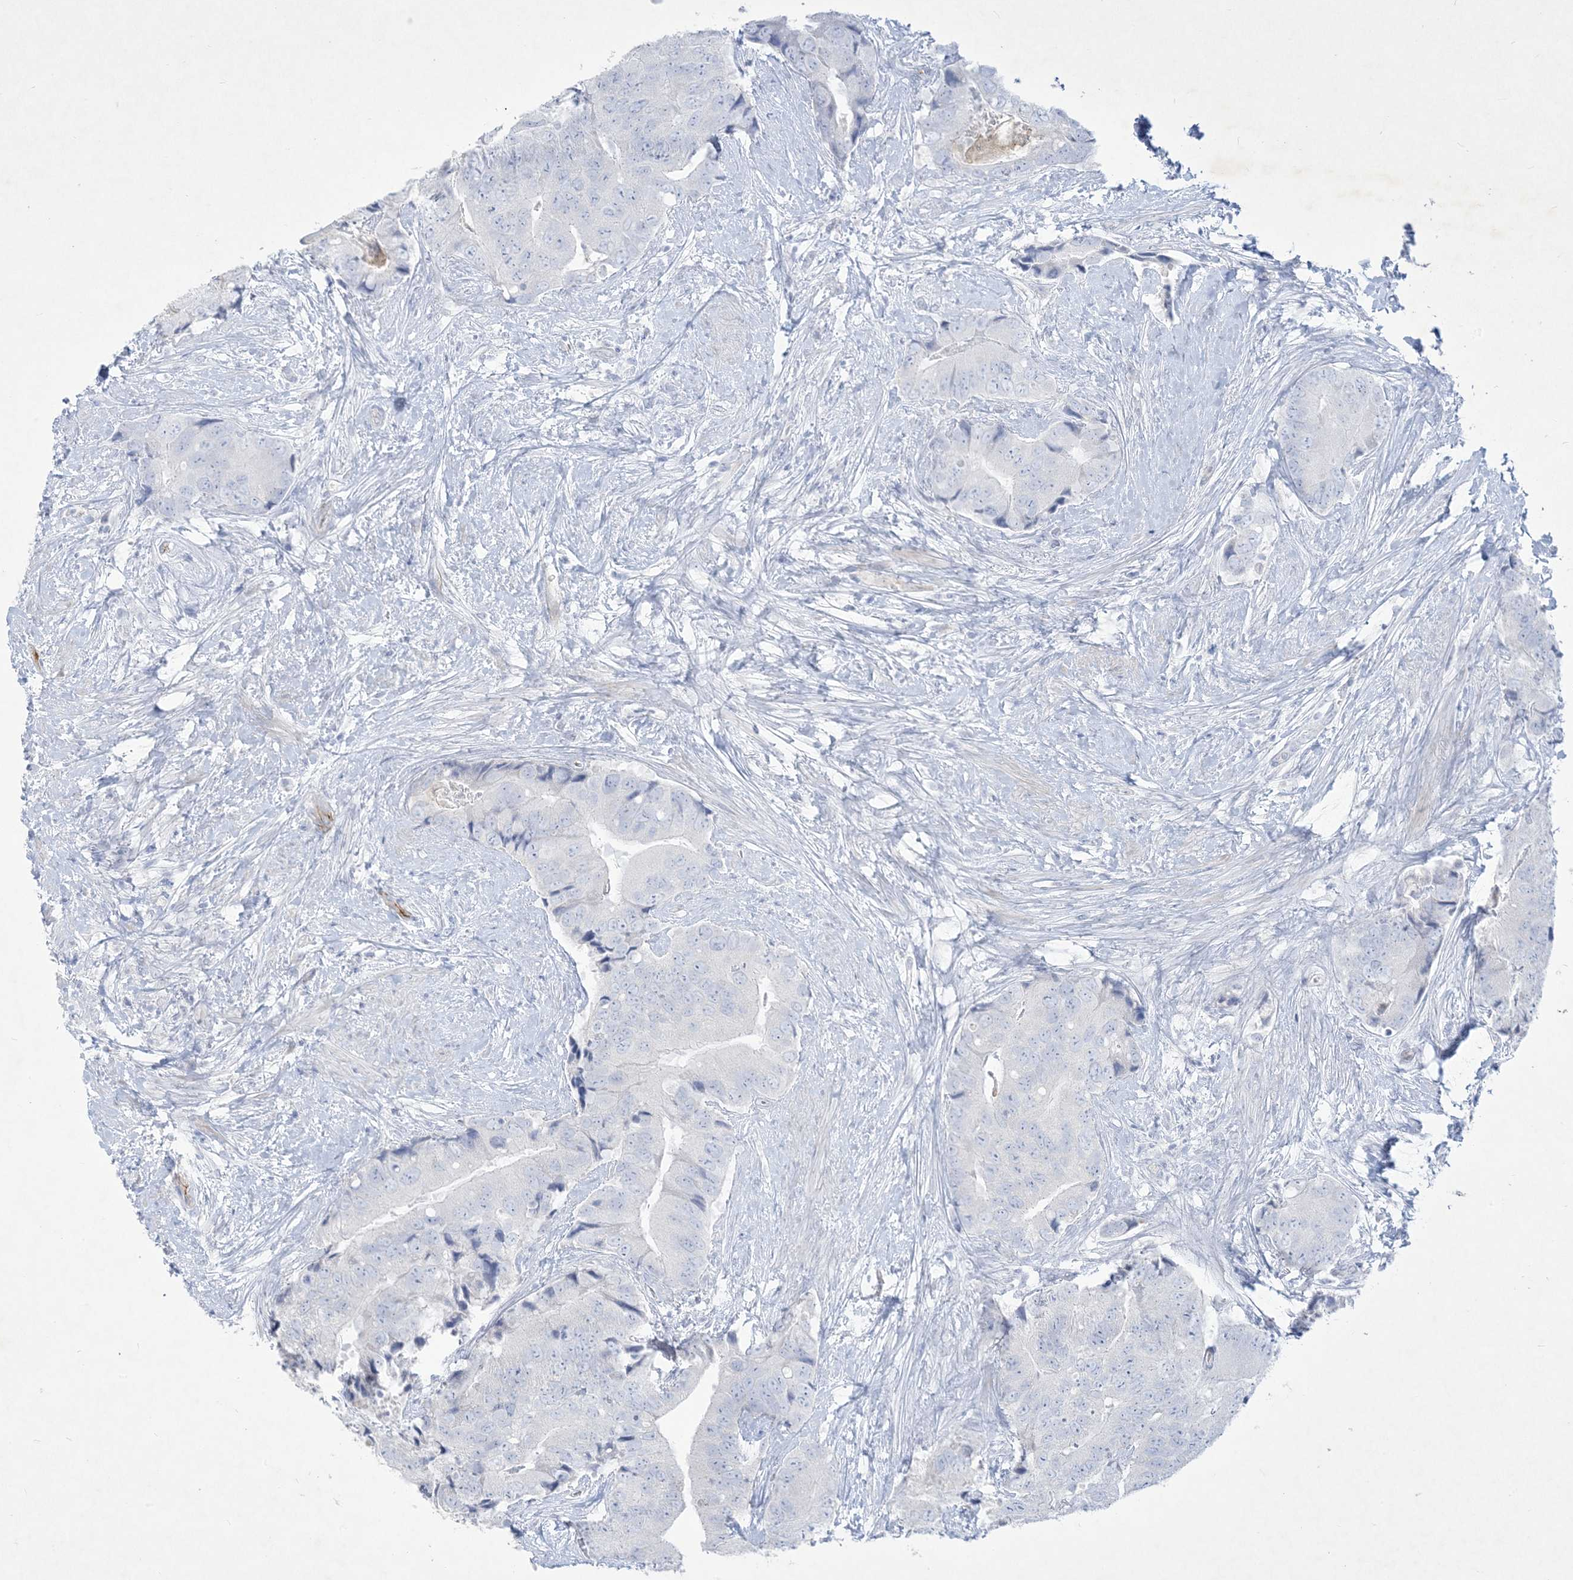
{"staining": {"intensity": "negative", "quantity": "none", "location": "none"}, "tissue": "prostate cancer", "cell_type": "Tumor cells", "image_type": "cancer", "snomed": [{"axis": "morphology", "description": "Adenocarcinoma, High grade"}, {"axis": "topography", "description": "Prostate"}], "caption": "Immunohistochemistry (IHC) histopathology image of neoplastic tissue: human high-grade adenocarcinoma (prostate) stained with DAB (3,3'-diaminobenzidine) reveals no significant protein expression in tumor cells. Brightfield microscopy of IHC stained with DAB (3,3'-diaminobenzidine) (brown) and hematoxylin (blue), captured at high magnification.", "gene": "B3GNT7", "patient": {"sex": "male", "age": 70}}